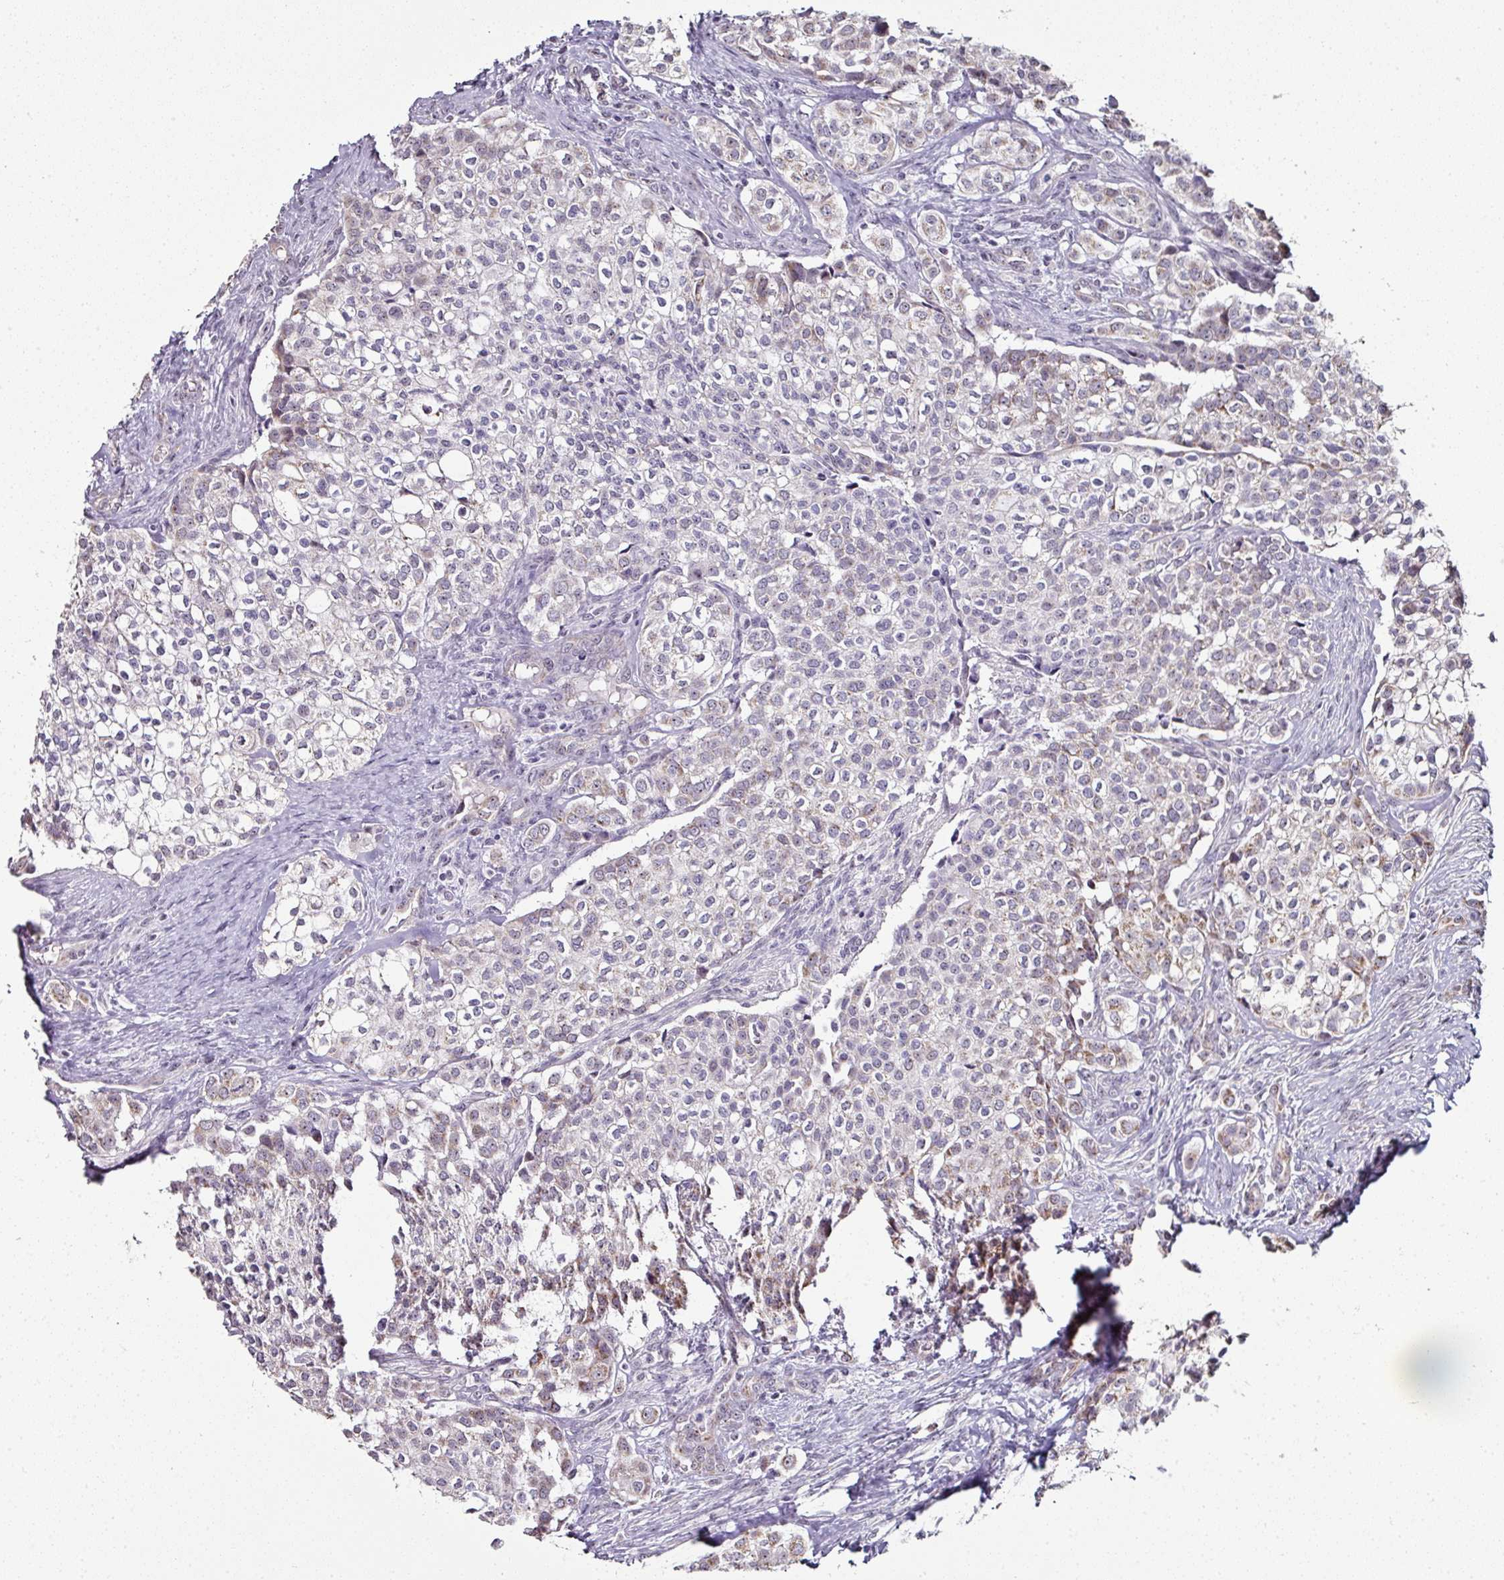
{"staining": {"intensity": "moderate", "quantity": "<25%", "location": "cytoplasmic/membranous,nuclear"}, "tissue": "head and neck cancer", "cell_type": "Tumor cells", "image_type": "cancer", "snomed": [{"axis": "morphology", "description": "Adenocarcinoma, NOS"}, {"axis": "topography", "description": "Head-Neck"}], "caption": "Immunohistochemical staining of adenocarcinoma (head and neck) displays moderate cytoplasmic/membranous and nuclear protein staining in approximately <25% of tumor cells.", "gene": "NACC2", "patient": {"sex": "male", "age": 81}}